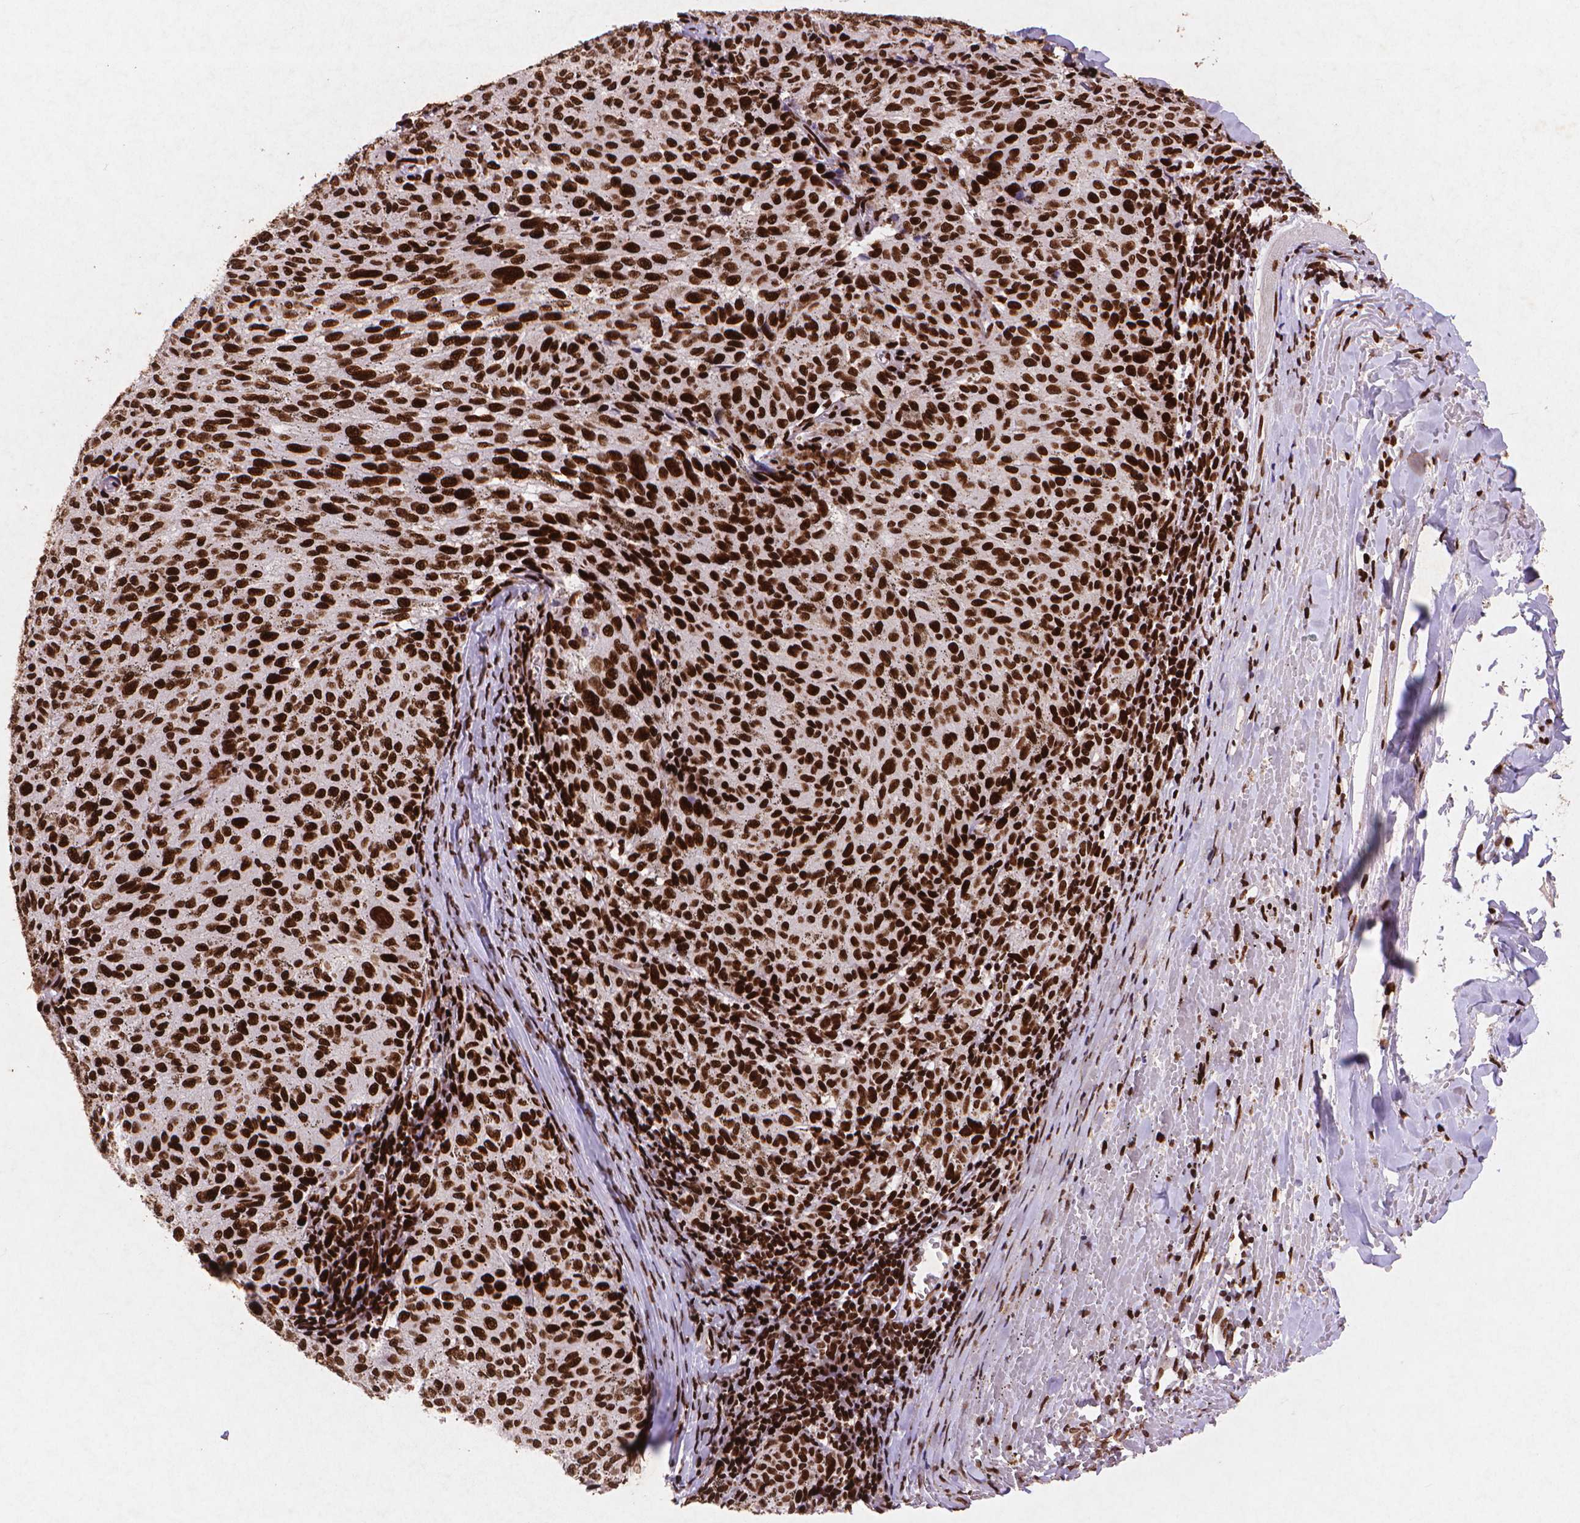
{"staining": {"intensity": "strong", "quantity": ">75%", "location": "nuclear"}, "tissue": "melanoma", "cell_type": "Tumor cells", "image_type": "cancer", "snomed": [{"axis": "morphology", "description": "Malignant melanoma, NOS"}, {"axis": "topography", "description": "Skin"}], "caption": "Immunohistochemical staining of human malignant melanoma exhibits high levels of strong nuclear protein staining in approximately >75% of tumor cells. (DAB (3,3'-diaminobenzidine) IHC, brown staining for protein, blue staining for nuclei).", "gene": "CITED2", "patient": {"sex": "female", "age": 72}}